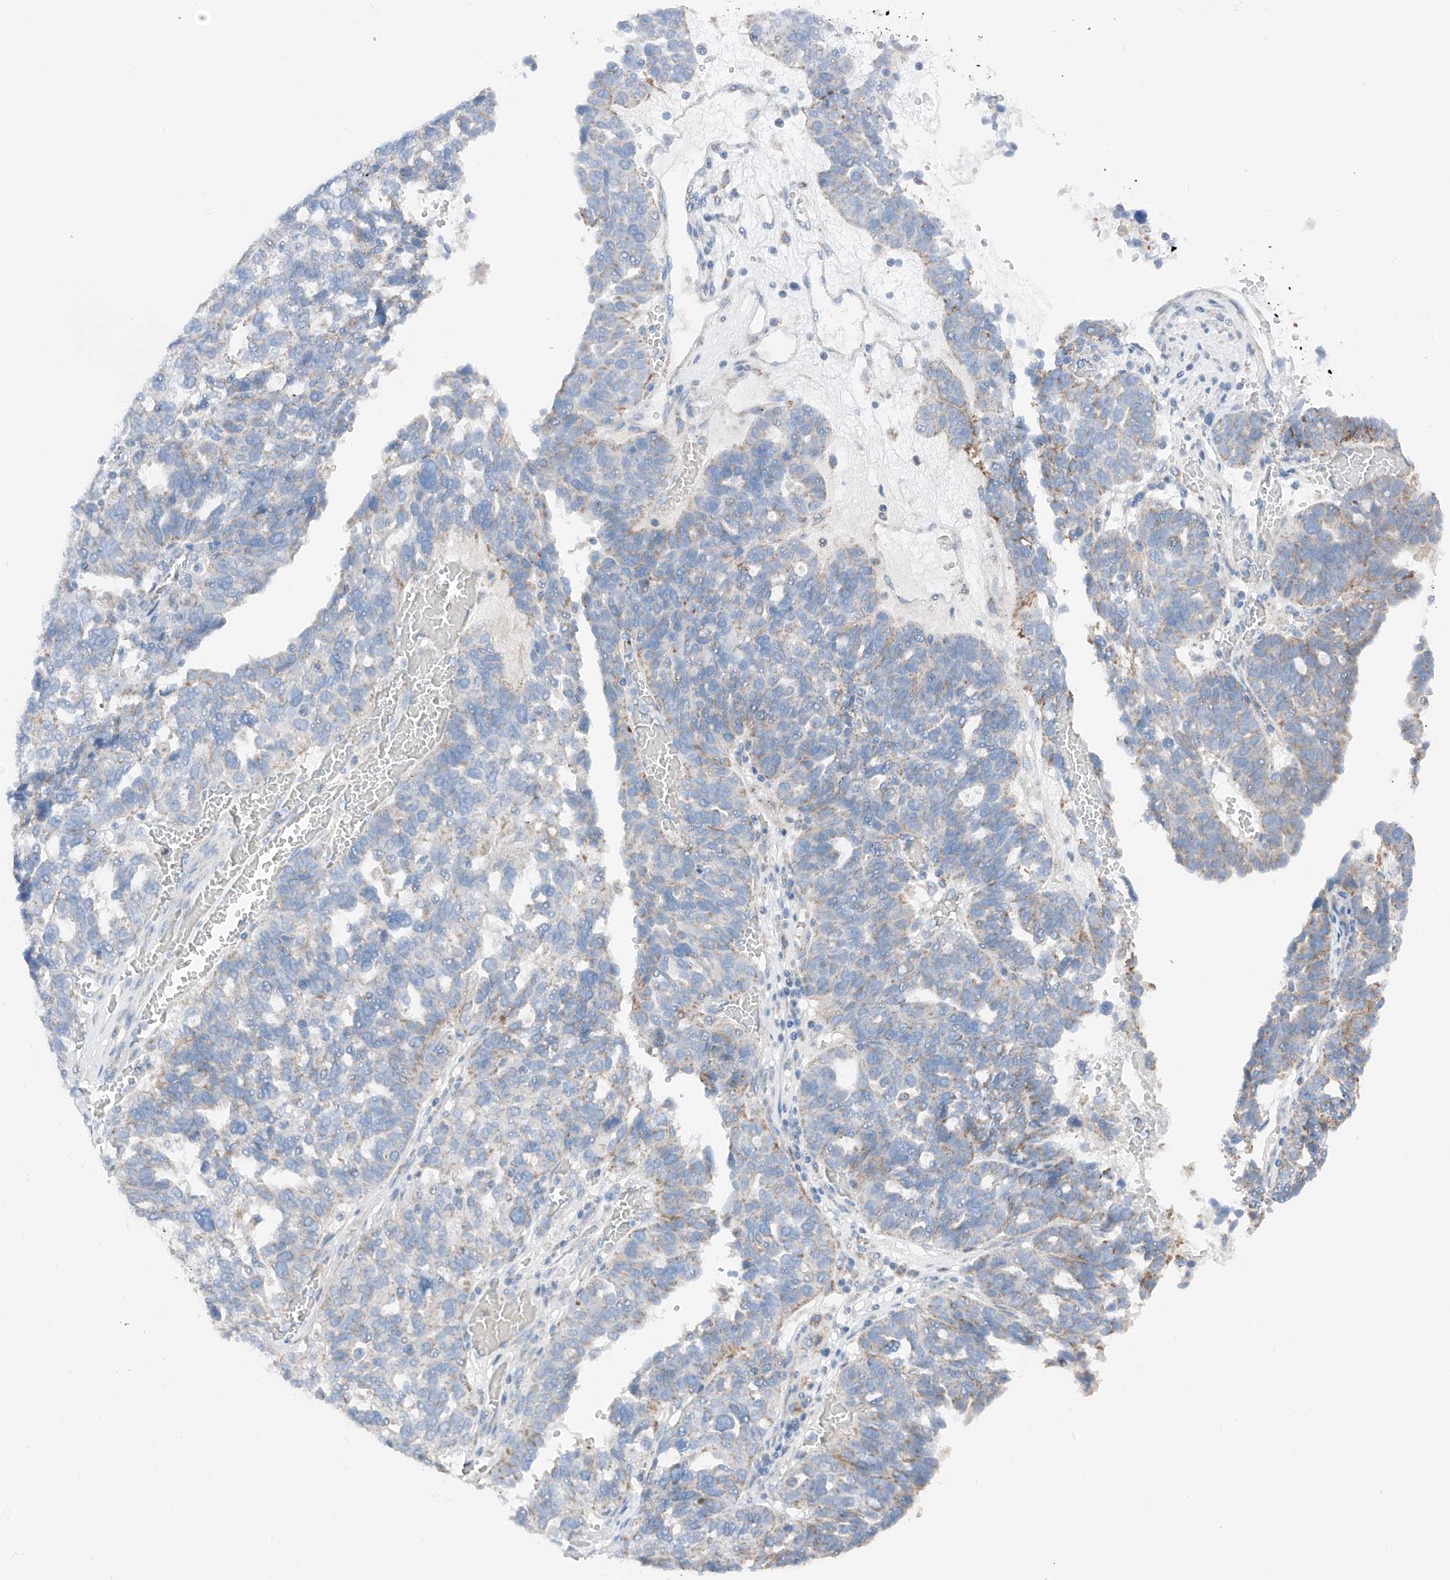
{"staining": {"intensity": "weak", "quantity": "<25%", "location": "cytoplasmic/membranous"}, "tissue": "ovarian cancer", "cell_type": "Tumor cells", "image_type": "cancer", "snomed": [{"axis": "morphology", "description": "Cystadenocarcinoma, serous, NOS"}, {"axis": "topography", "description": "Ovary"}], "caption": "Ovarian serous cystadenocarcinoma stained for a protein using immunohistochemistry demonstrates no staining tumor cells.", "gene": "MRAP", "patient": {"sex": "female", "age": 59}}